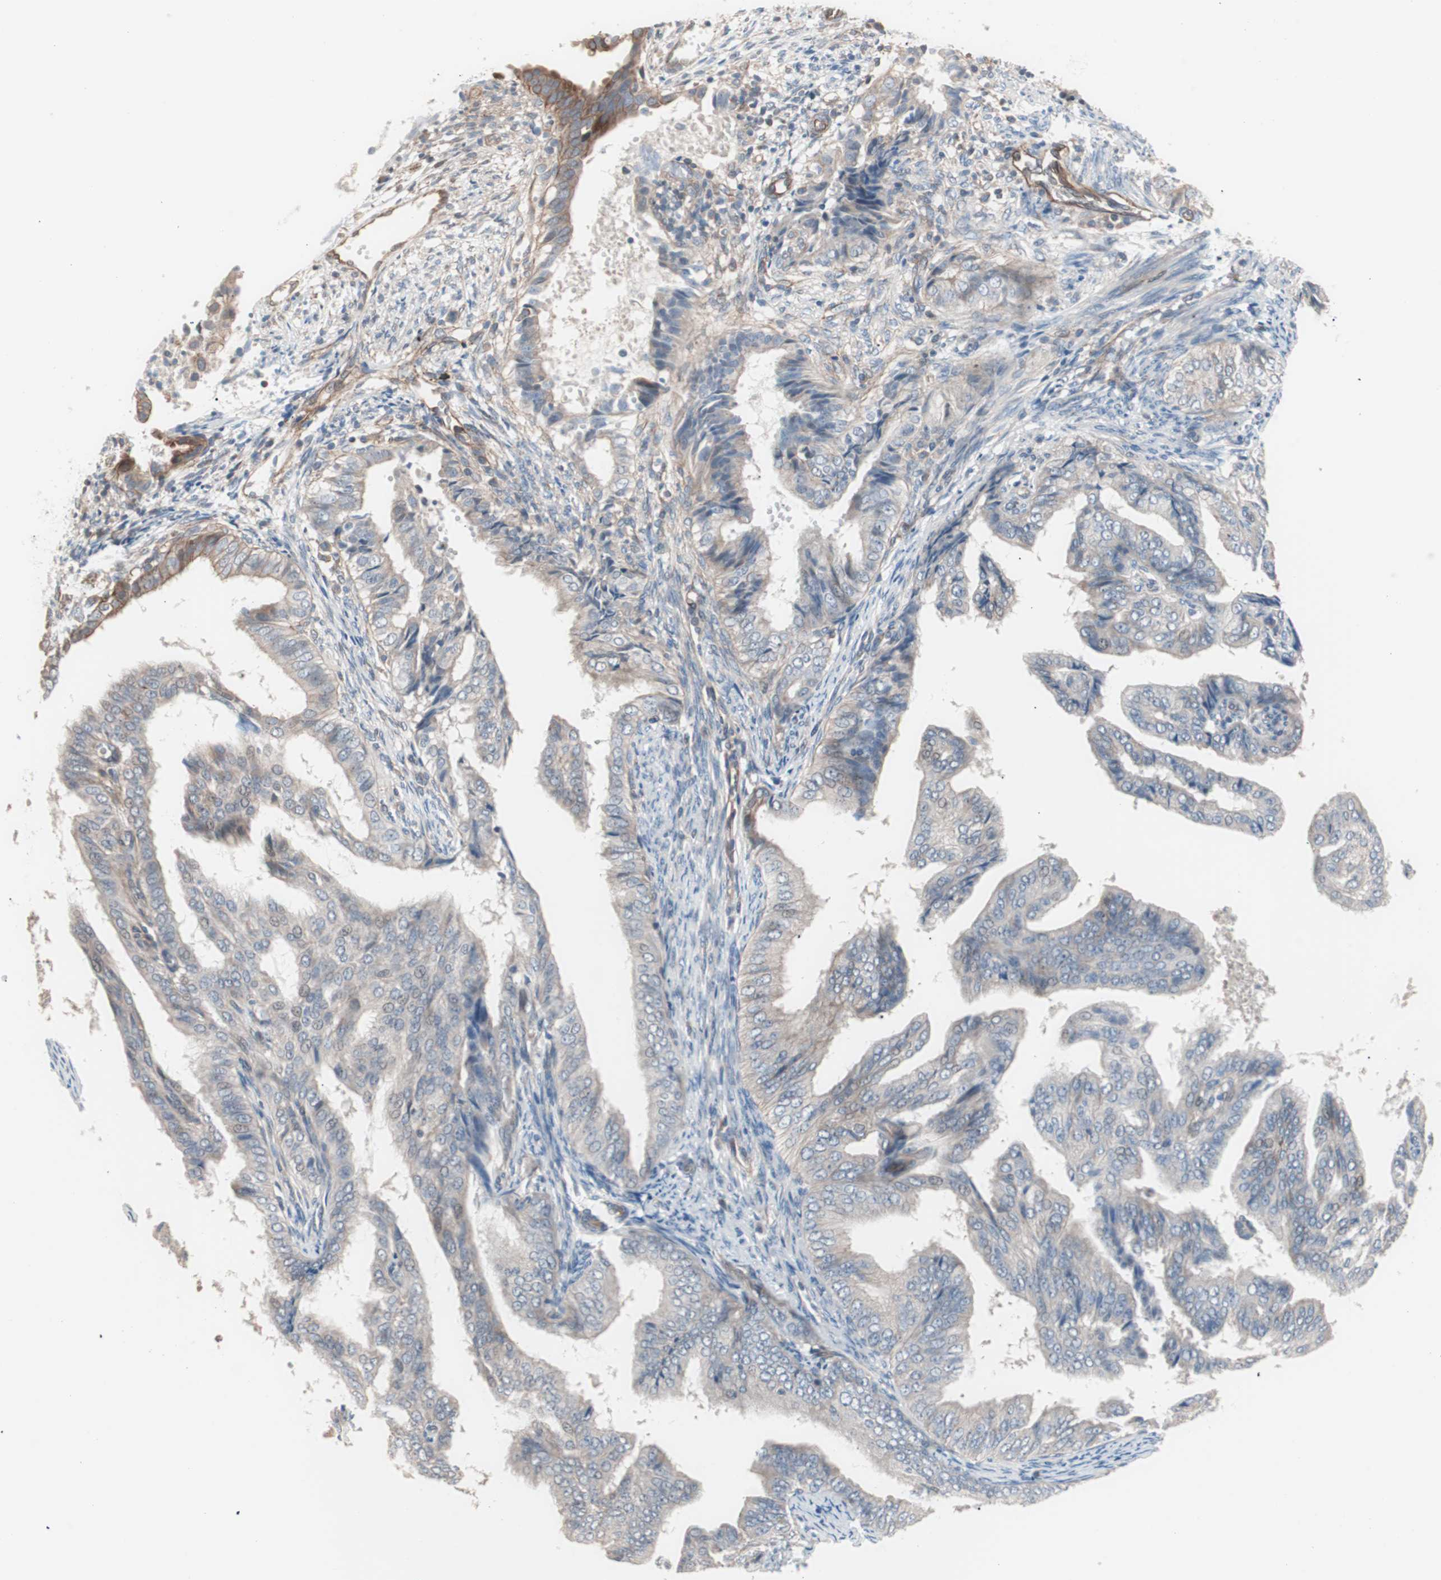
{"staining": {"intensity": "weak", "quantity": "<25%", "location": "cytoplasmic/membranous"}, "tissue": "endometrial cancer", "cell_type": "Tumor cells", "image_type": "cancer", "snomed": [{"axis": "morphology", "description": "Adenocarcinoma, NOS"}, {"axis": "topography", "description": "Endometrium"}], "caption": "Endometrial cancer (adenocarcinoma) was stained to show a protein in brown. There is no significant positivity in tumor cells. (Stains: DAB IHC with hematoxylin counter stain, Microscopy: brightfield microscopy at high magnification).", "gene": "SMG1", "patient": {"sex": "female", "age": 58}}